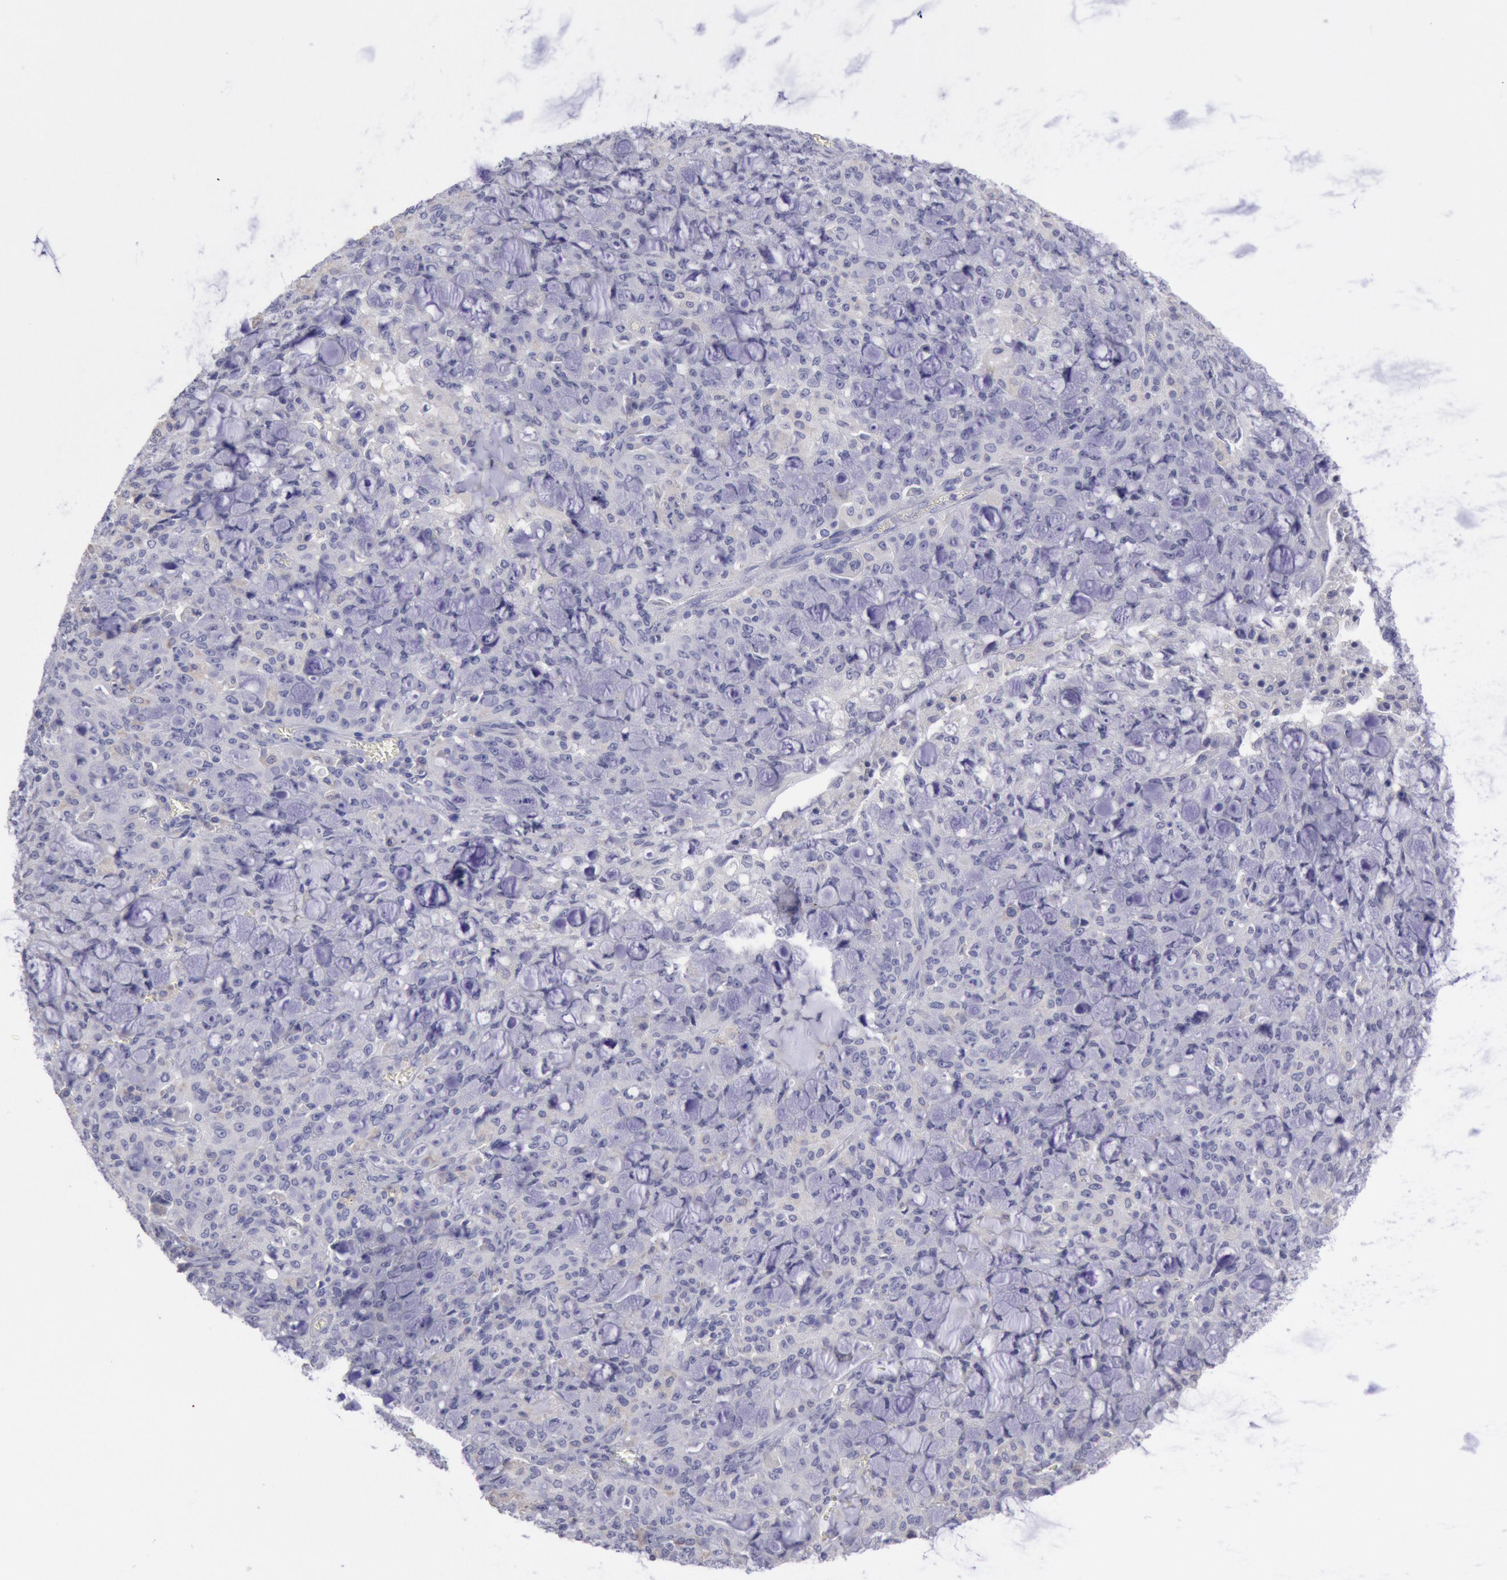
{"staining": {"intensity": "negative", "quantity": "none", "location": "none"}, "tissue": "lung cancer", "cell_type": "Tumor cells", "image_type": "cancer", "snomed": [{"axis": "morphology", "description": "Adenocarcinoma, NOS"}, {"axis": "topography", "description": "Lung"}], "caption": "Immunohistochemistry (IHC) image of neoplastic tissue: human lung cancer stained with DAB (3,3'-diaminobenzidine) shows no significant protein staining in tumor cells. Brightfield microscopy of immunohistochemistry stained with DAB (3,3'-diaminobenzidine) (brown) and hematoxylin (blue), captured at high magnification.", "gene": "MYH7", "patient": {"sex": "female", "age": 44}}